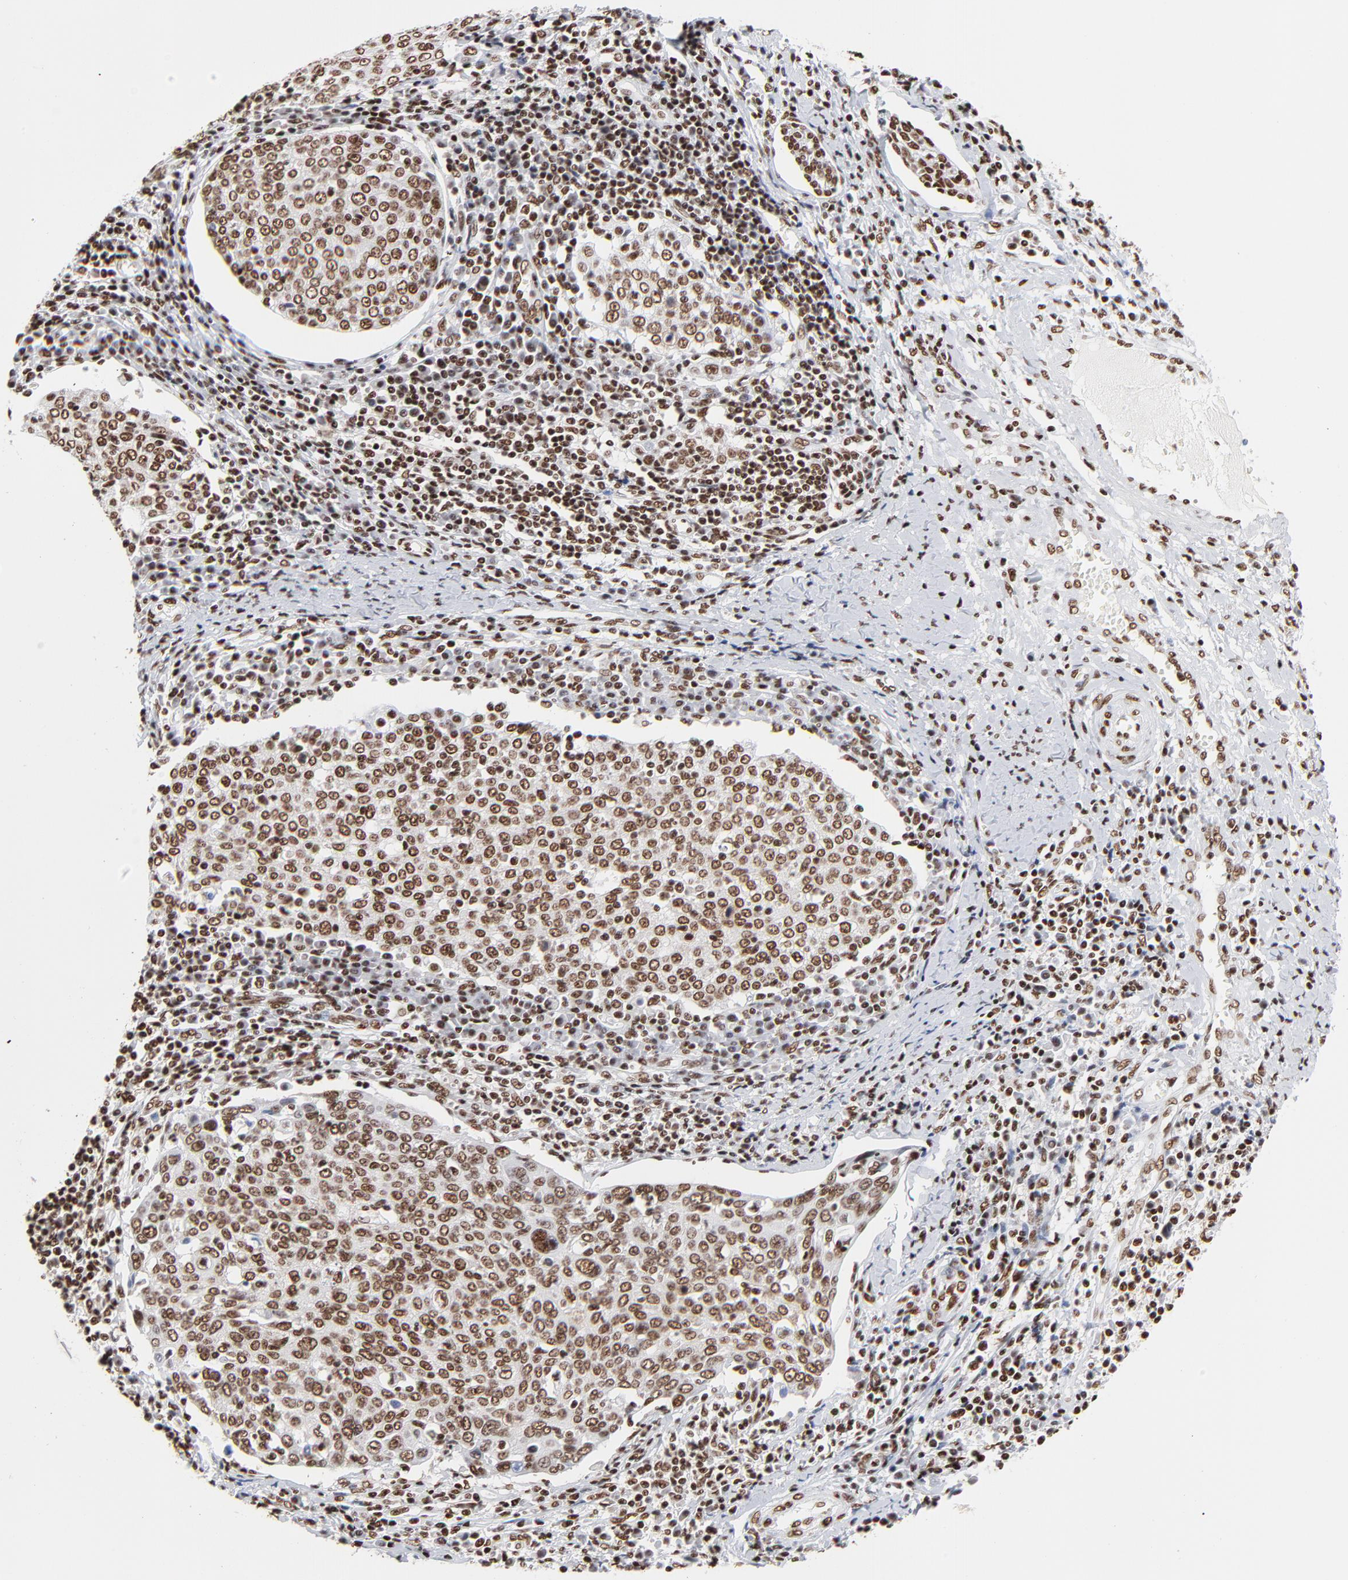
{"staining": {"intensity": "strong", "quantity": ">75%", "location": "nuclear"}, "tissue": "cervical cancer", "cell_type": "Tumor cells", "image_type": "cancer", "snomed": [{"axis": "morphology", "description": "Squamous cell carcinoma, NOS"}, {"axis": "topography", "description": "Cervix"}], "caption": "Human cervical cancer stained with a protein marker displays strong staining in tumor cells.", "gene": "CREB1", "patient": {"sex": "female", "age": 40}}